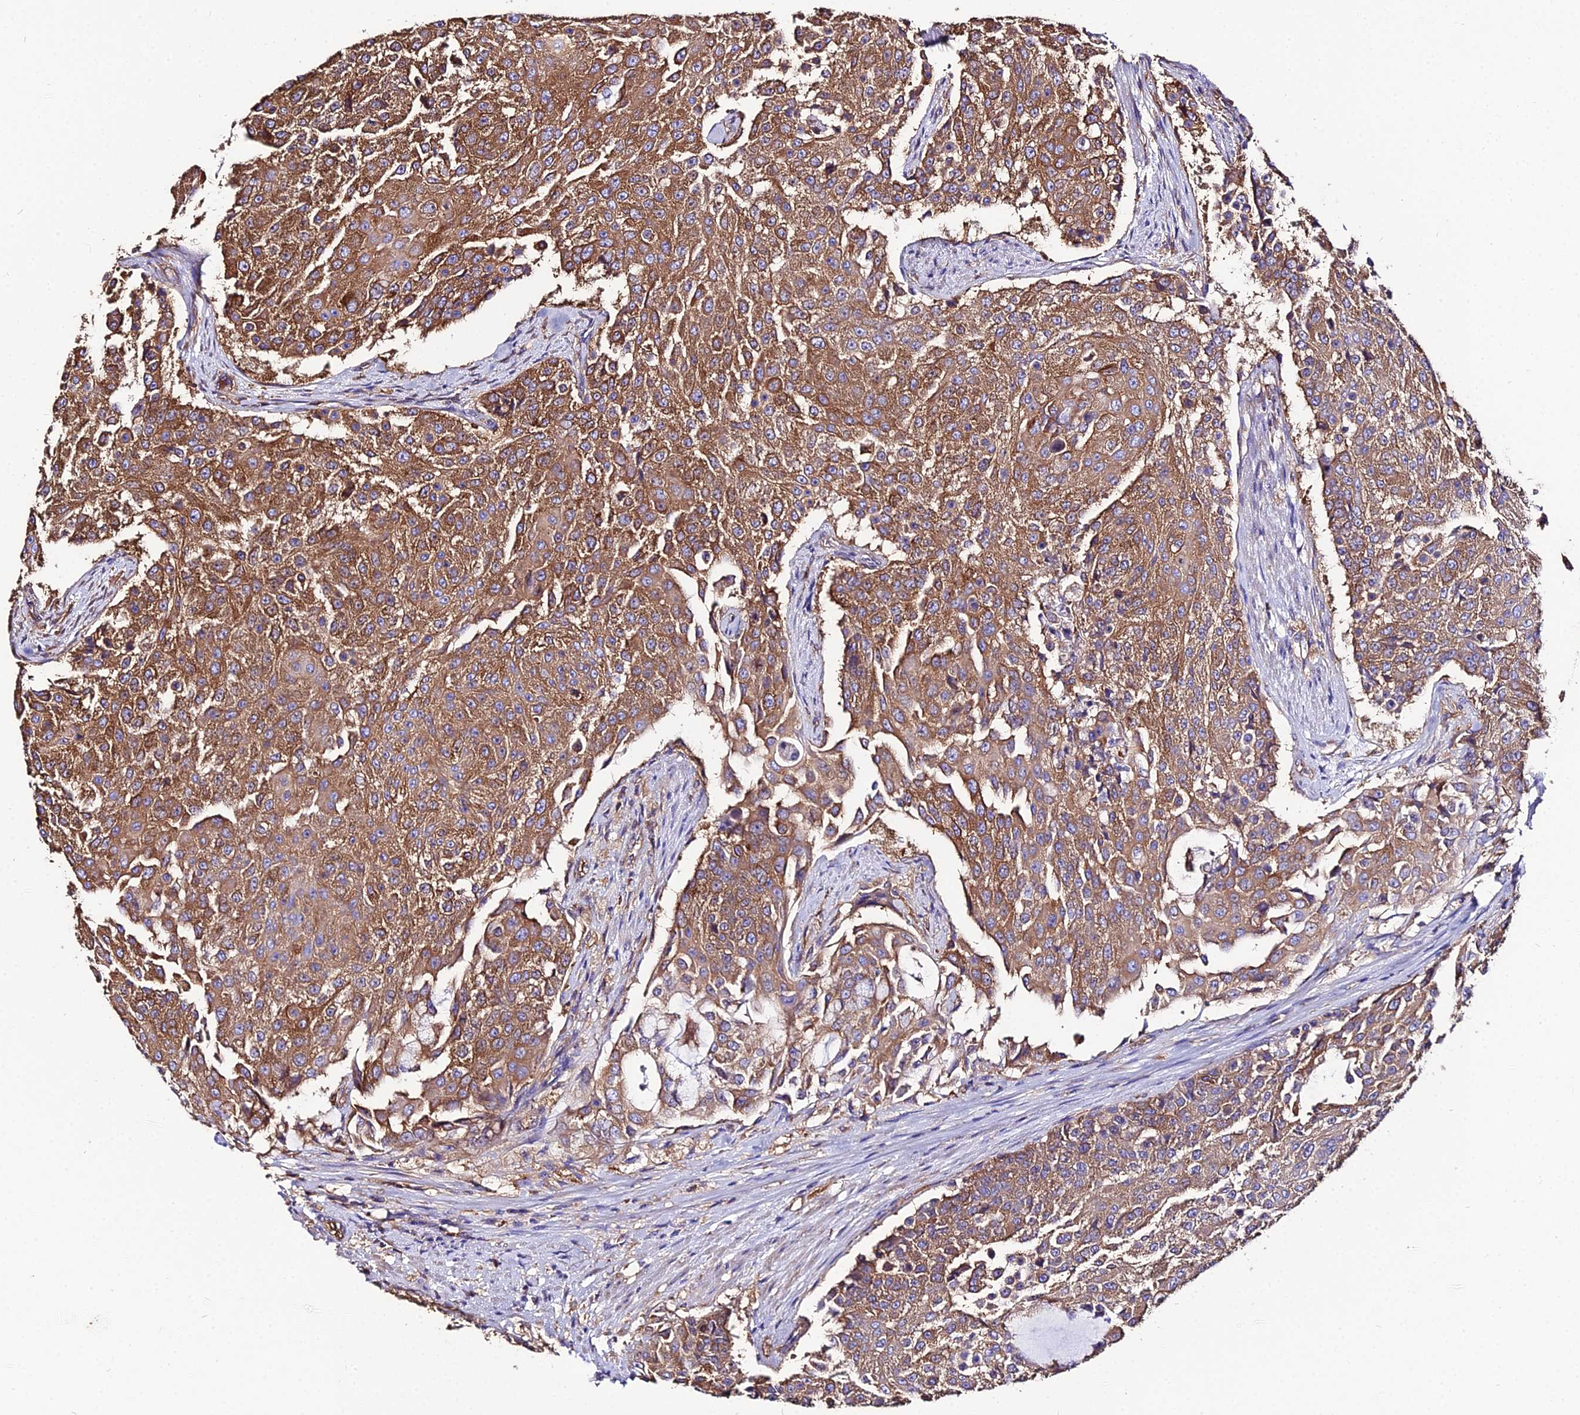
{"staining": {"intensity": "moderate", "quantity": ">75%", "location": "cytoplasmic/membranous"}, "tissue": "urothelial cancer", "cell_type": "Tumor cells", "image_type": "cancer", "snomed": [{"axis": "morphology", "description": "Urothelial carcinoma, High grade"}, {"axis": "topography", "description": "Urinary bladder"}], "caption": "Moderate cytoplasmic/membranous expression is identified in about >75% of tumor cells in urothelial cancer.", "gene": "TUBA3D", "patient": {"sex": "female", "age": 63}}